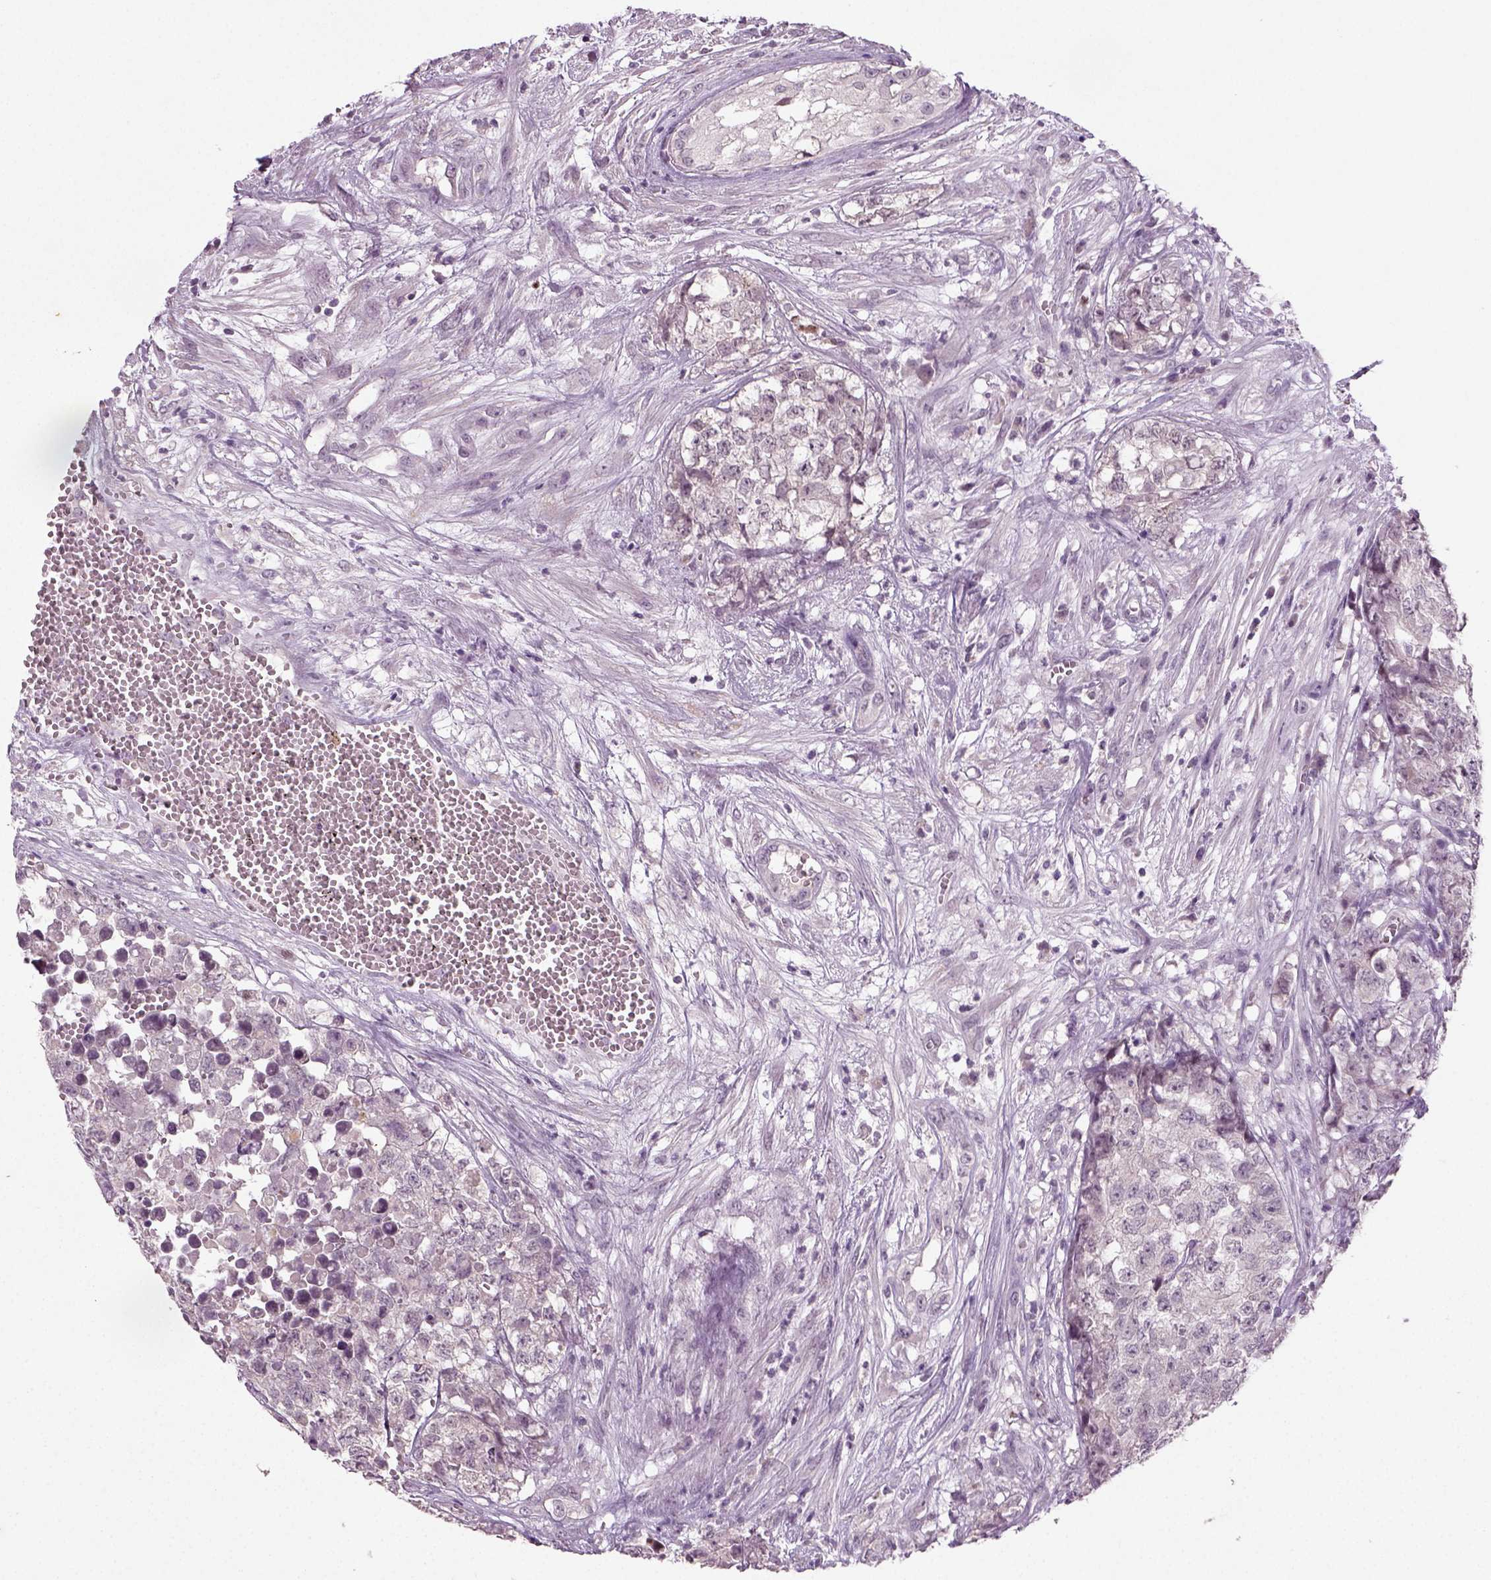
{"staining": {"intensity": "negative", "quantity": "none", "location": "none"}, "tissue": "testis cancer", "cell_type": "Tumor cells", "image_type": "cancer", "snomed": [{"axis": "morphology", "description": "Seminoma, NOS"}, {"axis": "morphology", "description": "Carcinoma, Embryonal, NOS"}, {"axis": "topography", "description": "Testis"}], "caption": "The micrograph reveals no significant expression in tumor cells of testis cancer.", "gene": "SYNGAP1", "patient": {"sex": "male", "age": 22}}